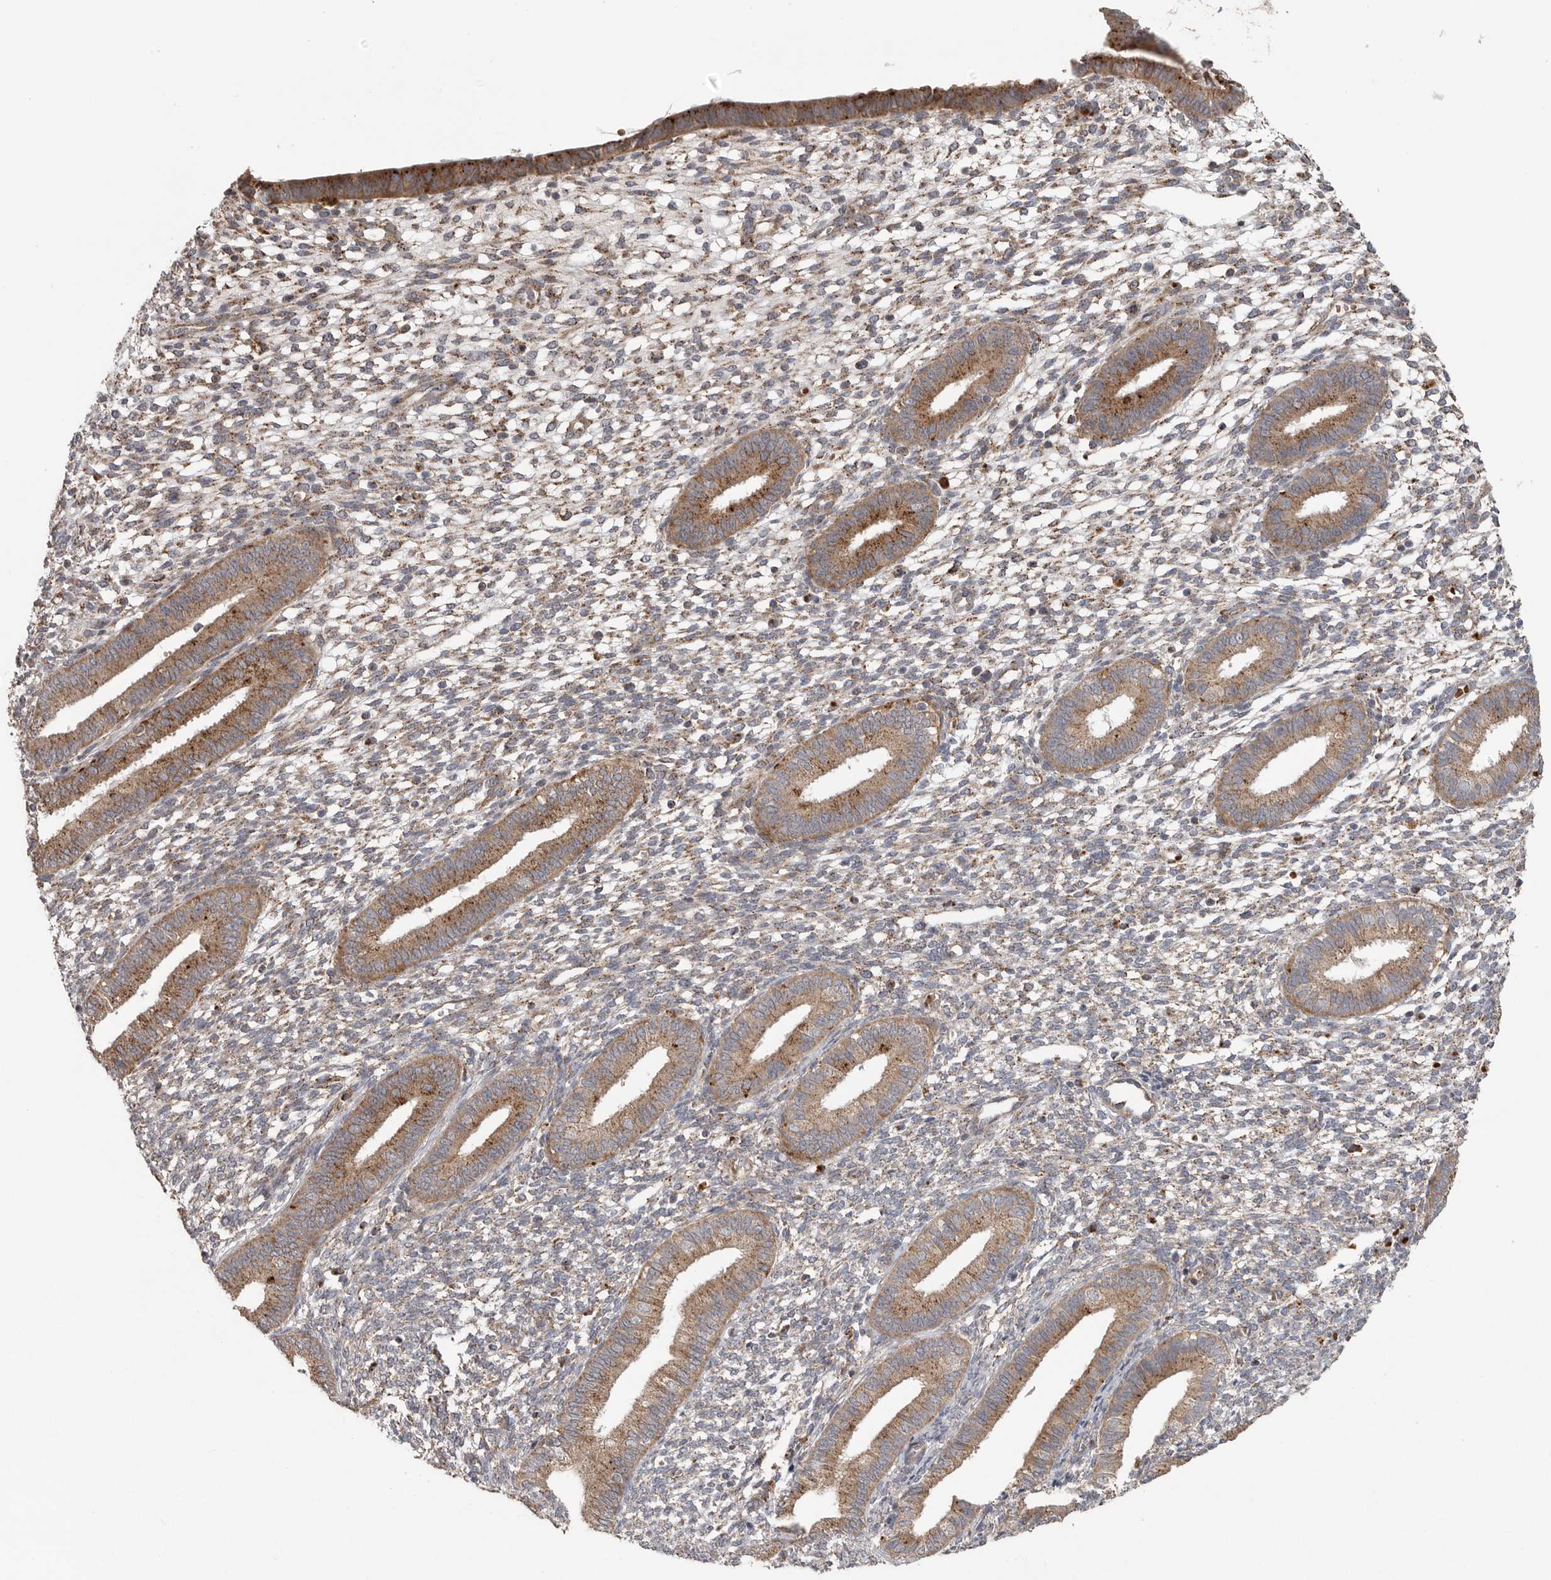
{"staining": {"intensity": "moderate", "quantity": "25%-75%", "location": "cytoplasmic/membranous"}, "tissue": "endometrium", "cell_type": "Cells in endometrial stroma", "image_type": "normal", "snomed": [{"axis": "morphology", "description": "Normal tissue, NOS"}, {"axis": "topography", "description": "Endometrium"}], "caption": "High-power microscopy captured an immunohistochemistry (IHC) image of normal endometrium, revealing moderate cytoplasmic/membranous staining in about 25%-75% of cells in endometrial stroma.", "gene": "GALNS", "patient": {"sex": "female", "age": 46}}